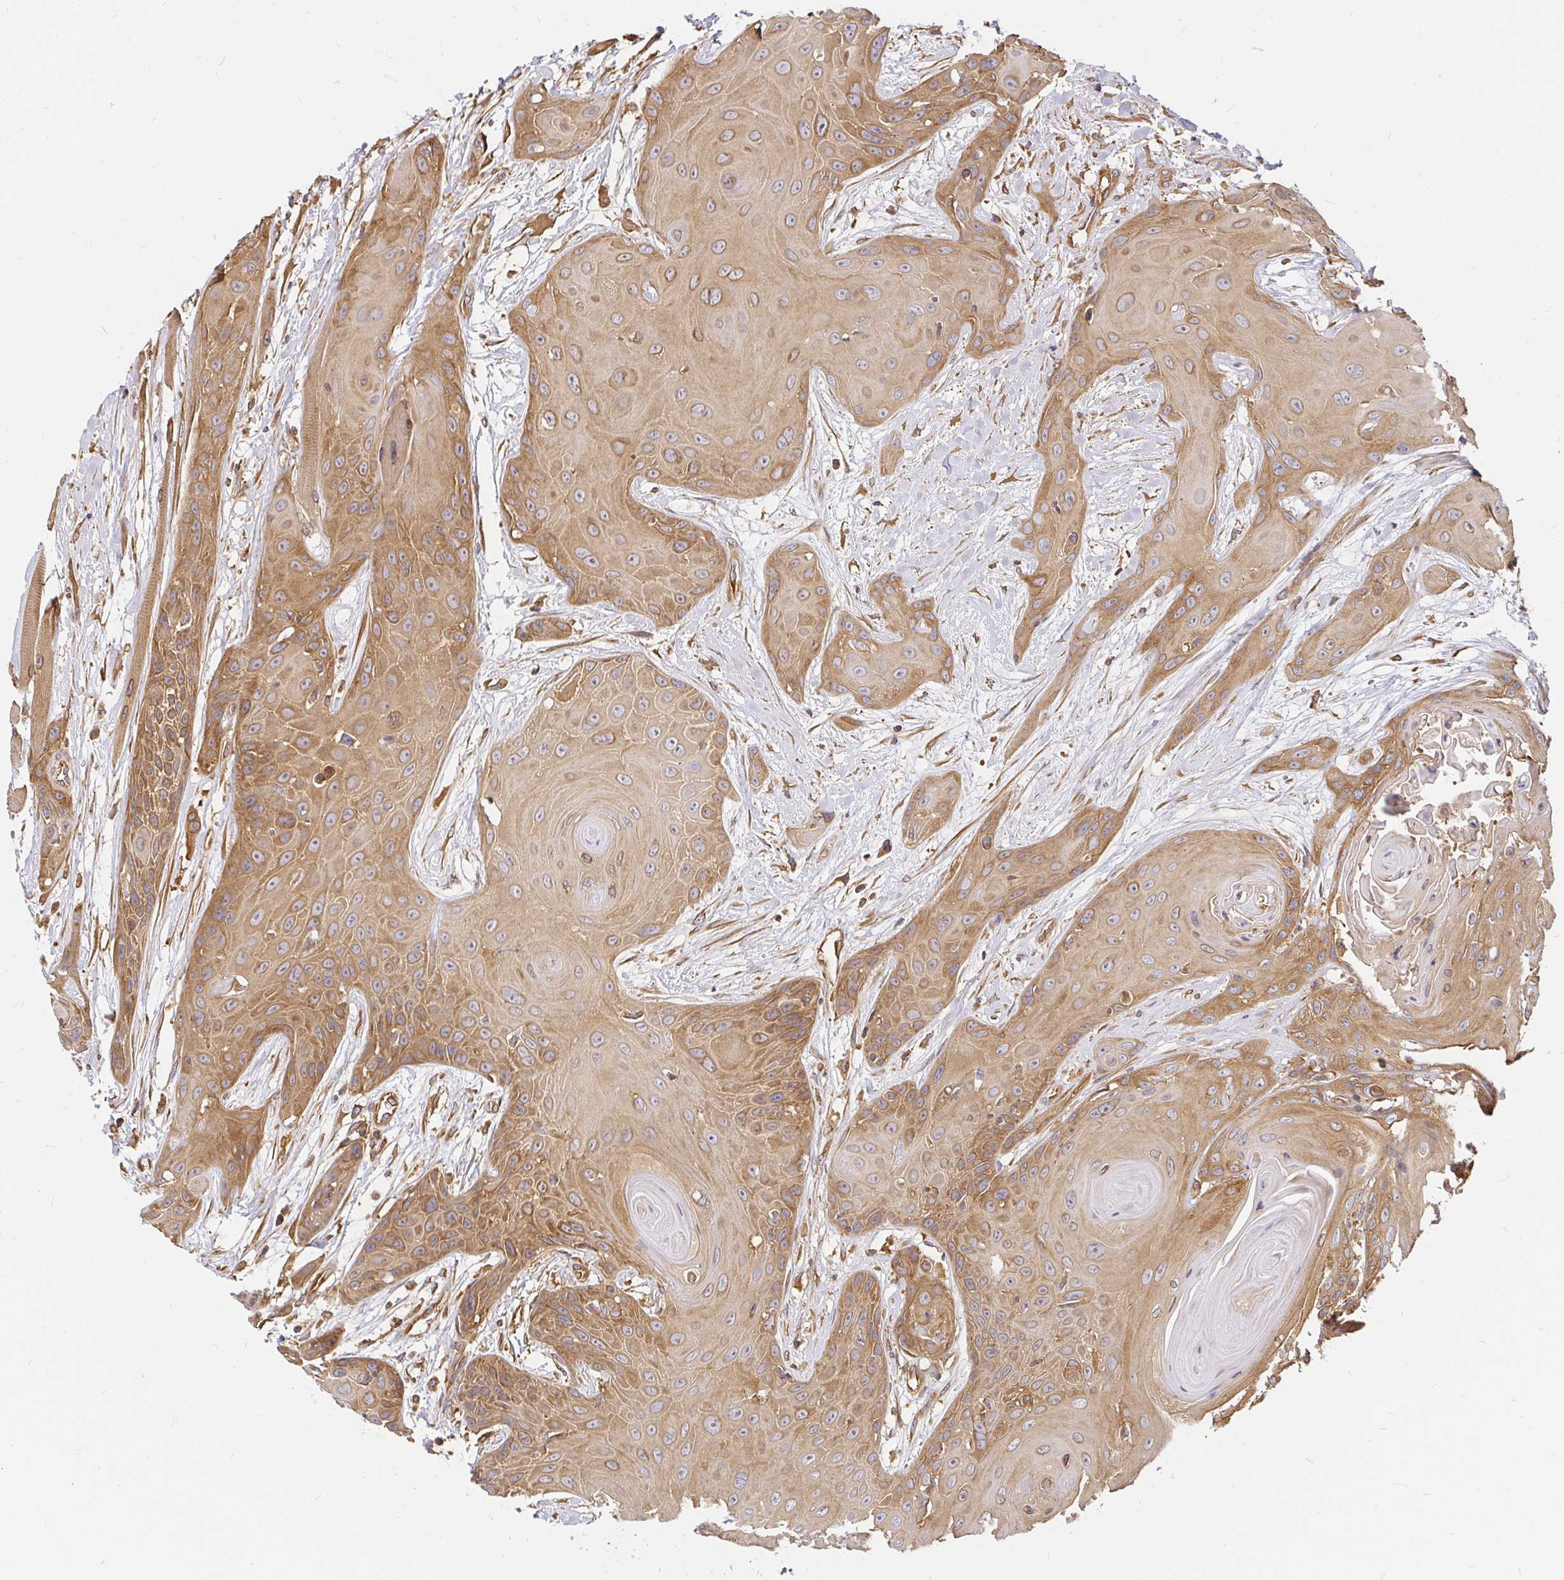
{"staining": {"intensity": "moderate", "quantity": ">75%", "location": "cytoplasmic/membranous"}, "tissue": "head and neck cancer", "cell_type": "Tumor cells", "image_type": "cancer", "snomed": [{"axis": "morphology", "description": "Squamous cell carcinoma, NOS"}, {"axis": "topography", "description": "Head-Neck"}], "caption": "DAB immunohistochemical staining of squamous cell carcinoma (head and neck) exhibits moderate cytoplasmic/membranous protein expression in approximately >75% of tumor cells.", "gene": "KIF5B", "patient": {"sex": "female", "age": 73}}